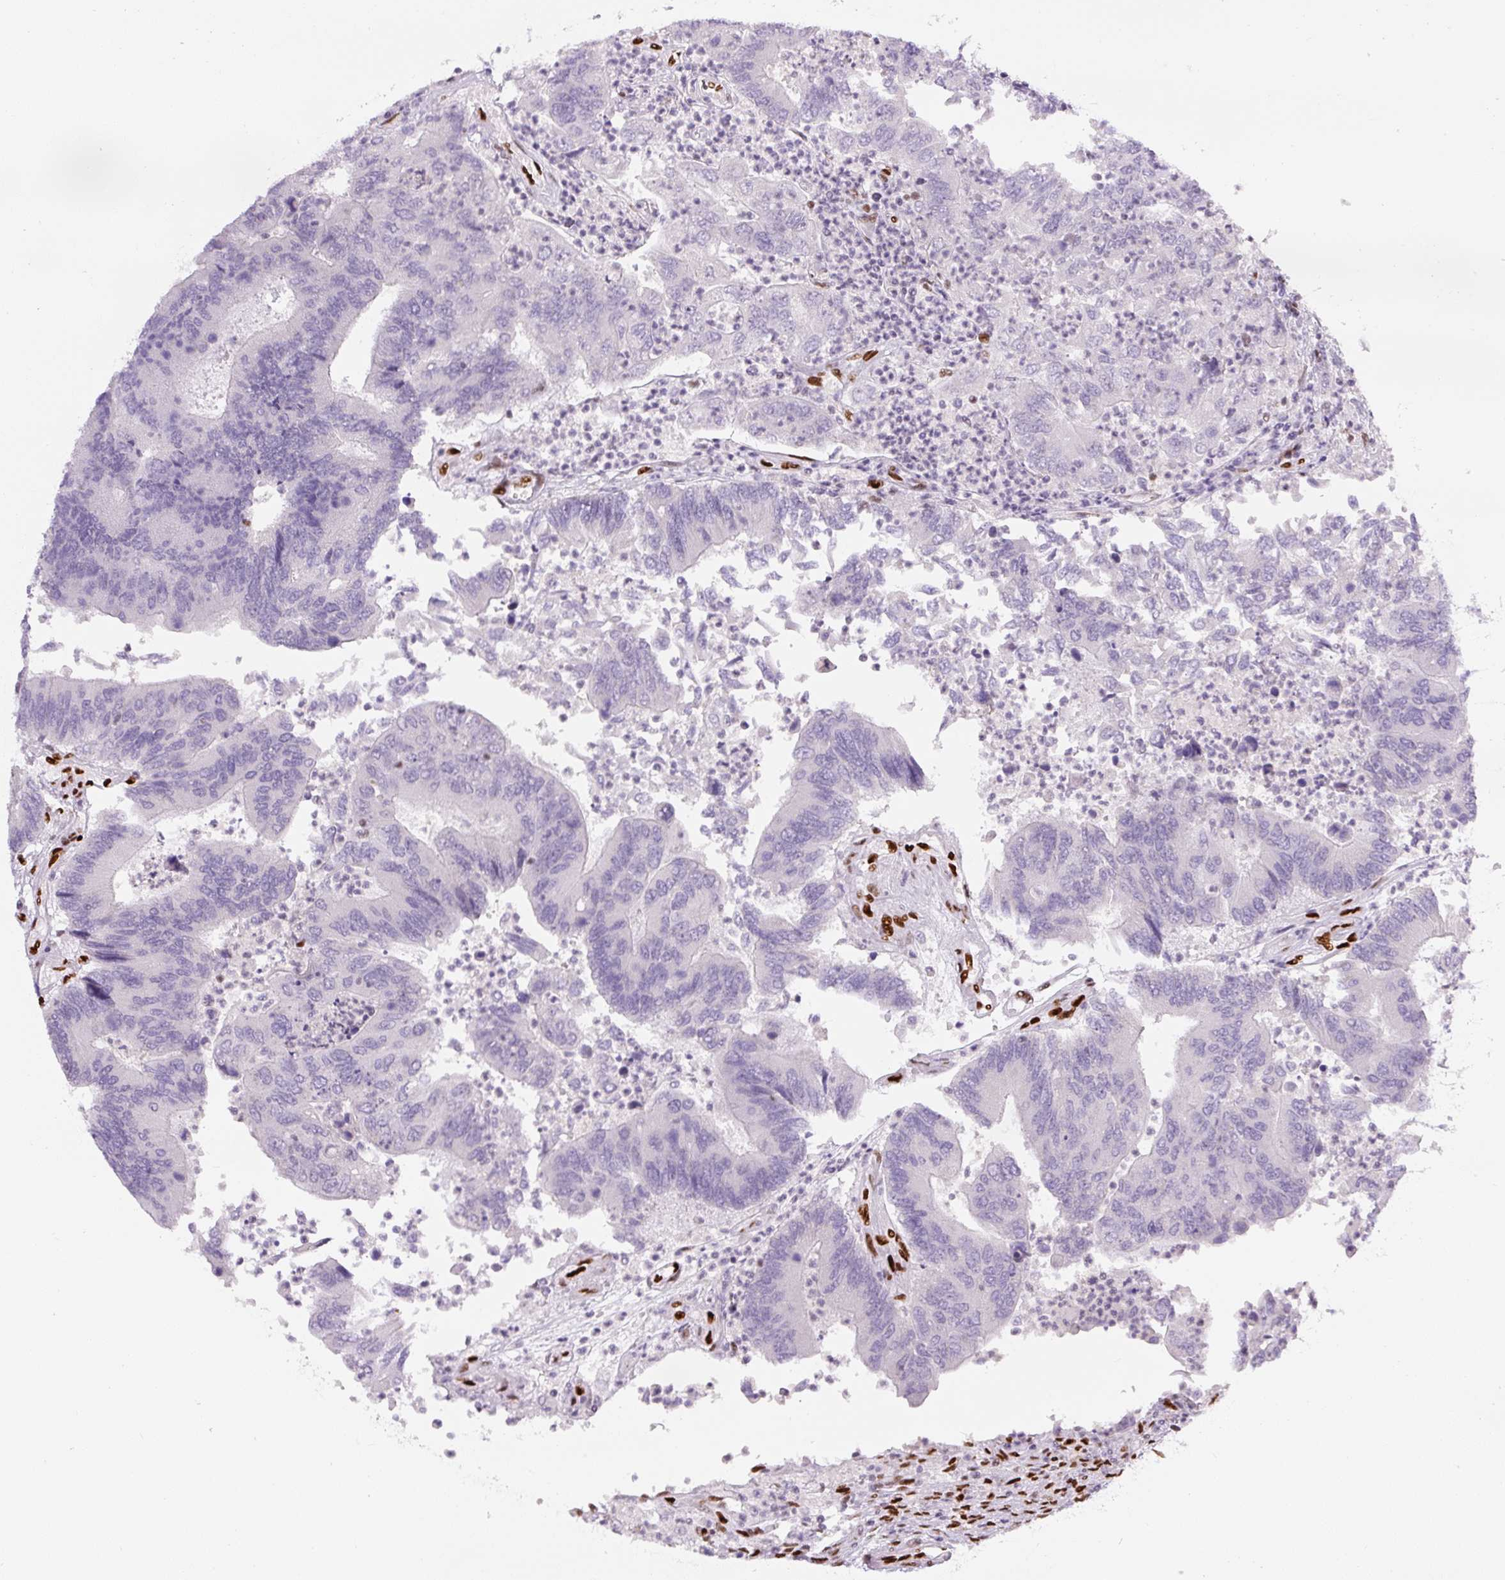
{"staining": {"intensity": "negative", "quantity": "none", "location": "none"}, "tissue": "colorectal cancer", "cell_type": "Tumor cells", "image_type": "cancer", "snomed": [{"axis": "morphology", "description": "Adenocarcinoma, NOS"}, {"axis": "topography", "description": "Colon"}], "caption": "This is an immunohistochemistry (IHC) photomicrograph of human colorectal adenocarcinoma. There is no expression in tumor cells.", "gene": "ZEB1", "patient": {"sex": "female", "age": 67}}